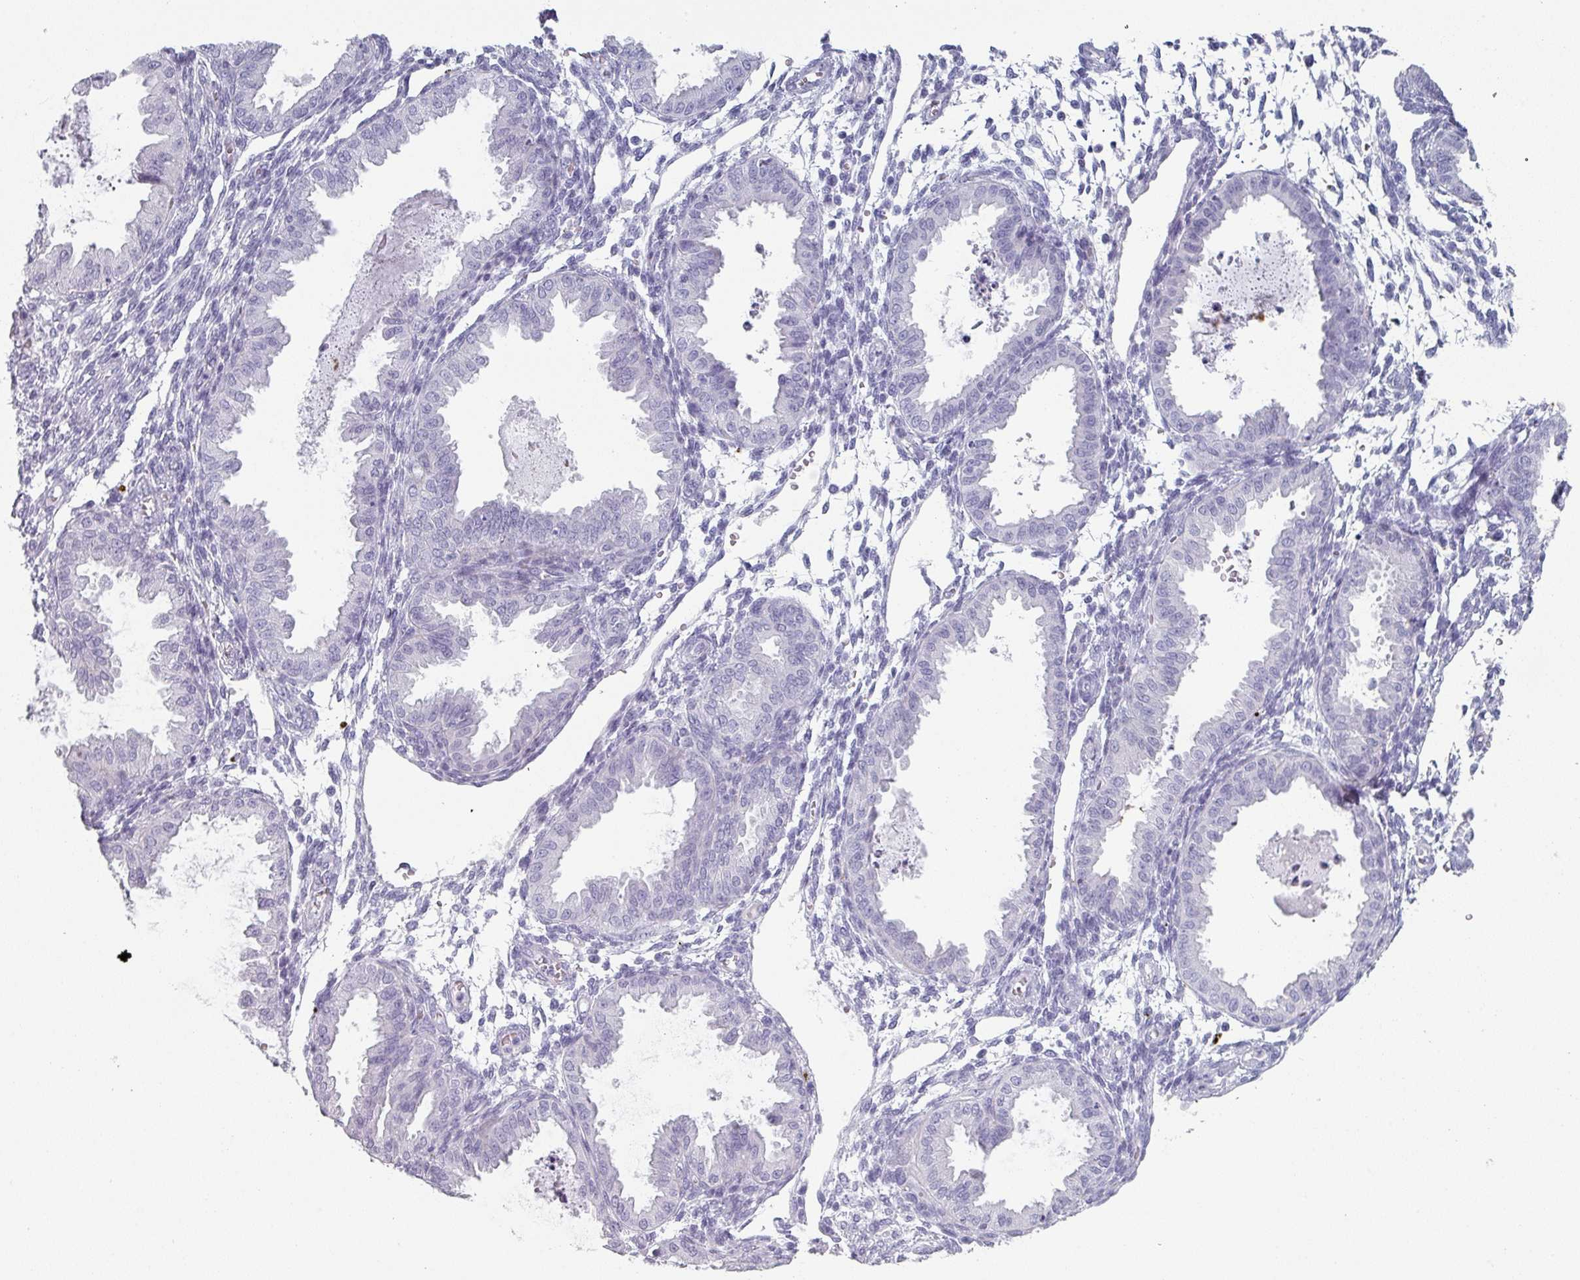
{"staining": {"intensity": "negative", "quantity": "none", "location": "none"}, "tissue": "endometrium", "cell_type": "Cells in endometrial stroma", "image_type": "normal", "snomed": [{"axis": "morphology", "description": "Normal tissue, NOS"}, {"axis": "topography", "description": "Endometrium"}], "caption": "There is no significant staining in cells in endometrial stroma of endometrium. The staining is performed using DAB (3,3'-diaminobenzidine) brown chromogen with nuclei counter-stained in using hematoxylin.", "gene": "SLC35G2", "patient": {"sex": "female", "age": 33}}